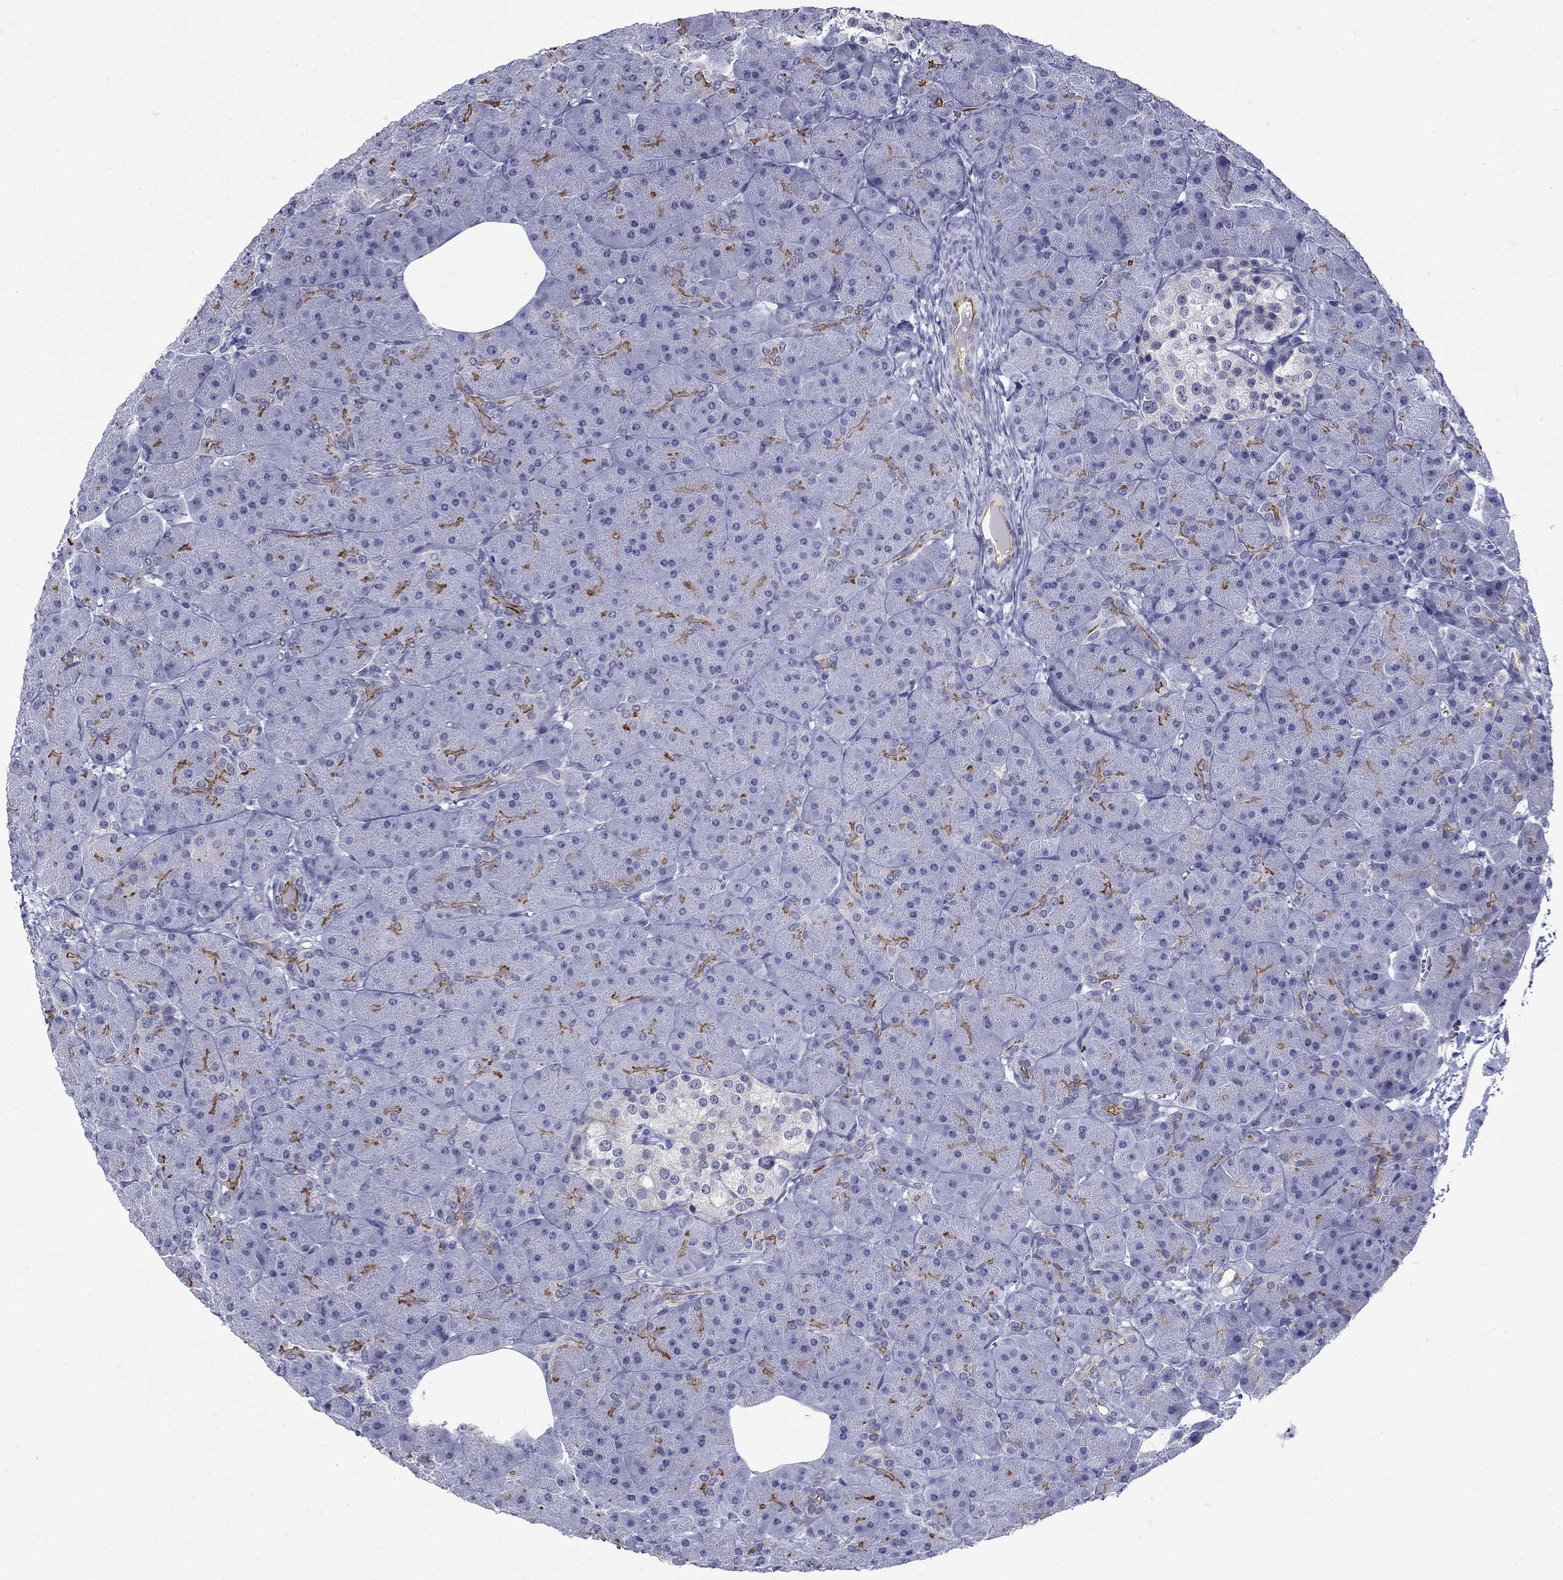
{"staining": {"intensity": "moderate", "quantity": "25%-75%", "location": "cytoplasmic/membranous"}, "tissue": "pancreas", "cell_type": "Exocrine glandular cells", "image_type": "normal", "snomed": [{"axis": "morphology", "description": "Normal tissue, NOS"}, {"axis": "topography", "description": "Pancreas"}], "caption": "Benign pancreas reveals moderate cytoplasmic/membranous positivity in about 25%-75% of exocrine glandular cells, visualized by immunohistochemistry. (DAB IHC, brown staining for protein, blue staining for nuclei).", "gene": "C4orf19", "patient": {"sex": "male", "age": 61}}